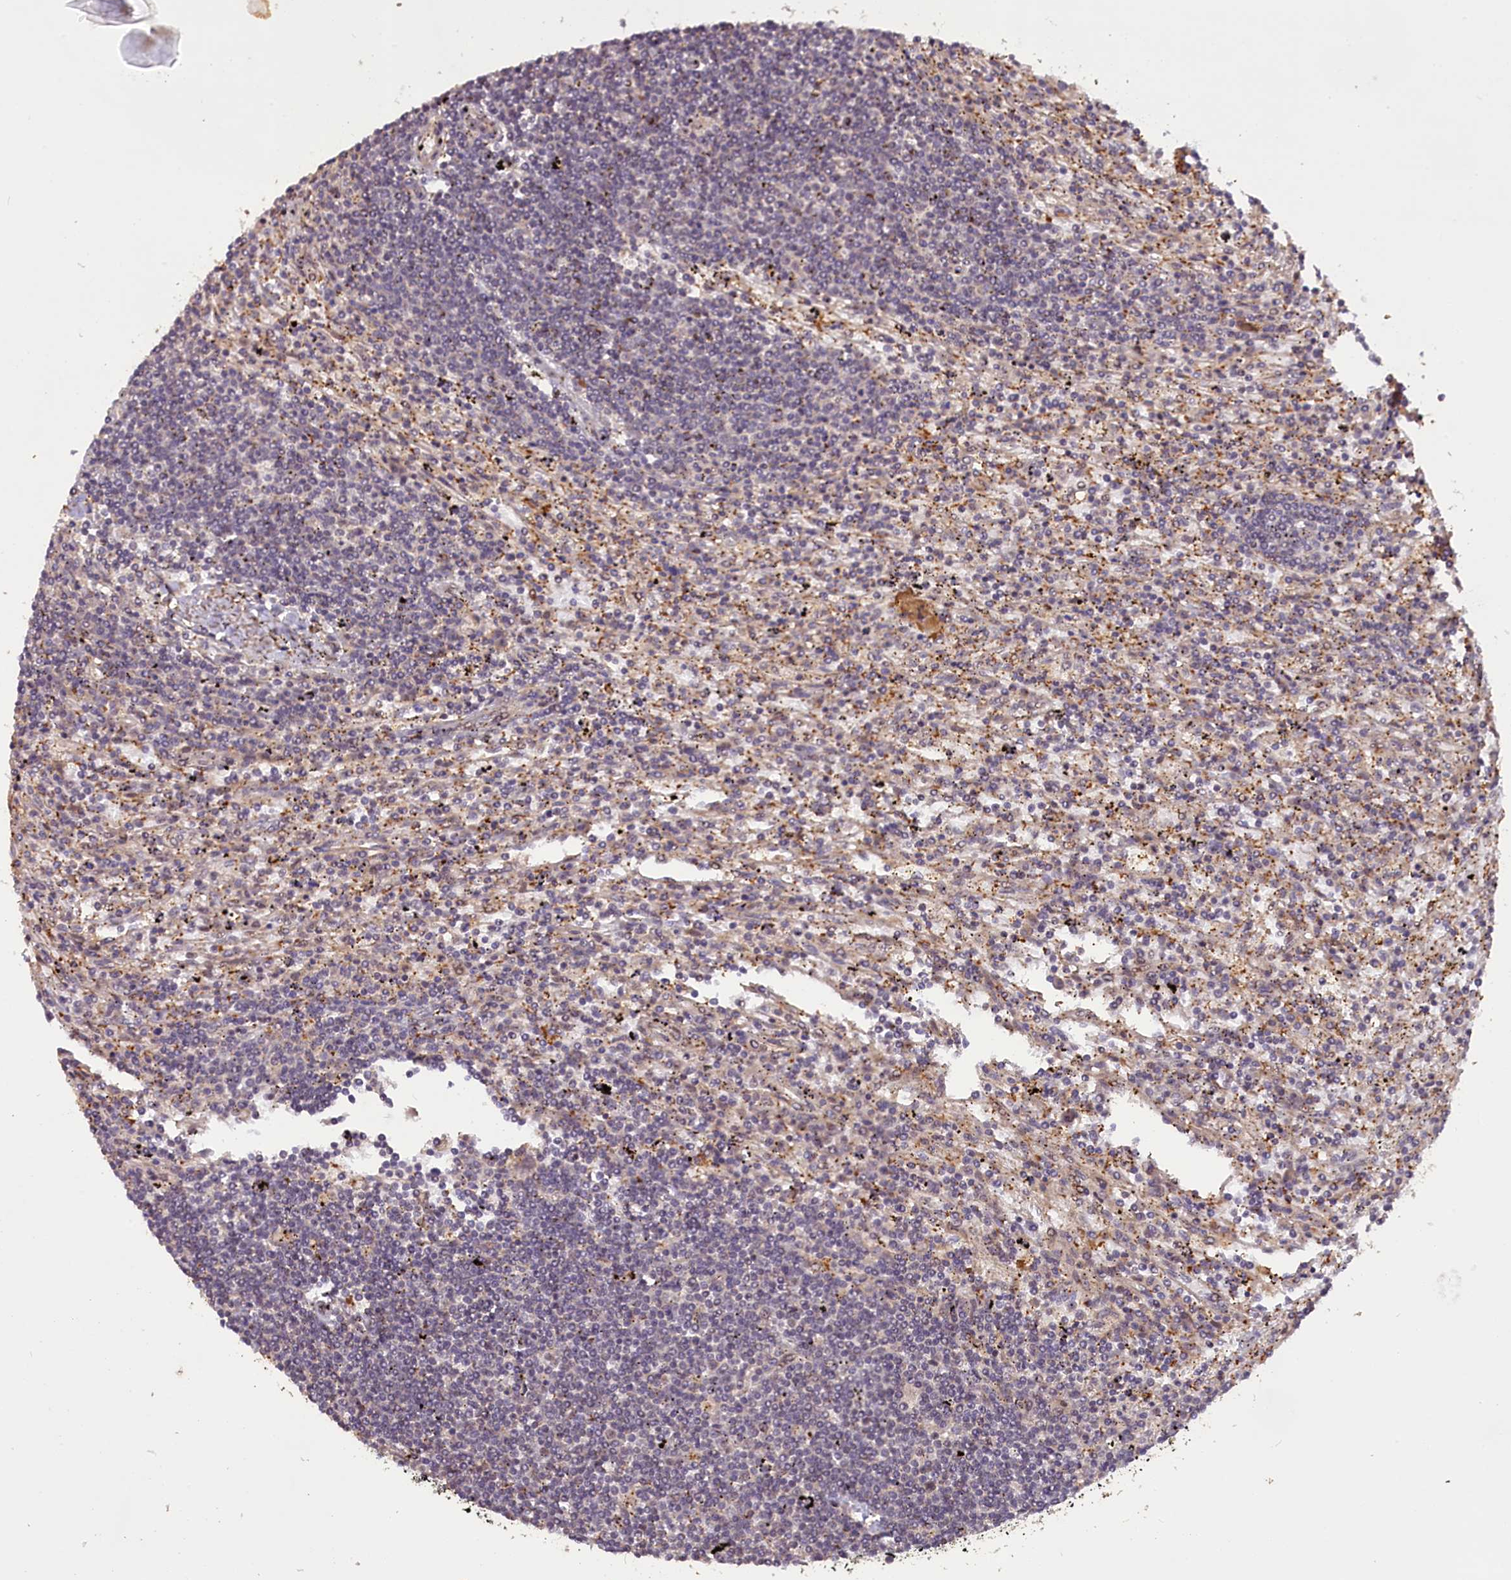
{"staining": {"intensity": "negative", "quantity": "none", "location": "none"}, "tissue": "lymphoma", "cell_type": "Tumor cells", "image_type": "cancer", "snomed": [{"axis": "morphology", "description": "Malignant lymphoma, non-Hodgkin's type, Low grade"}, {"axis": "topography", "description": "Spleen"}], "caption": "Tumor cells are negative for brown protein staining in malignant lymphoma, non-Hodgkin's type (low-grade).", "gene": "FUZ", "patient": {"sex": "male", "age": 76}}